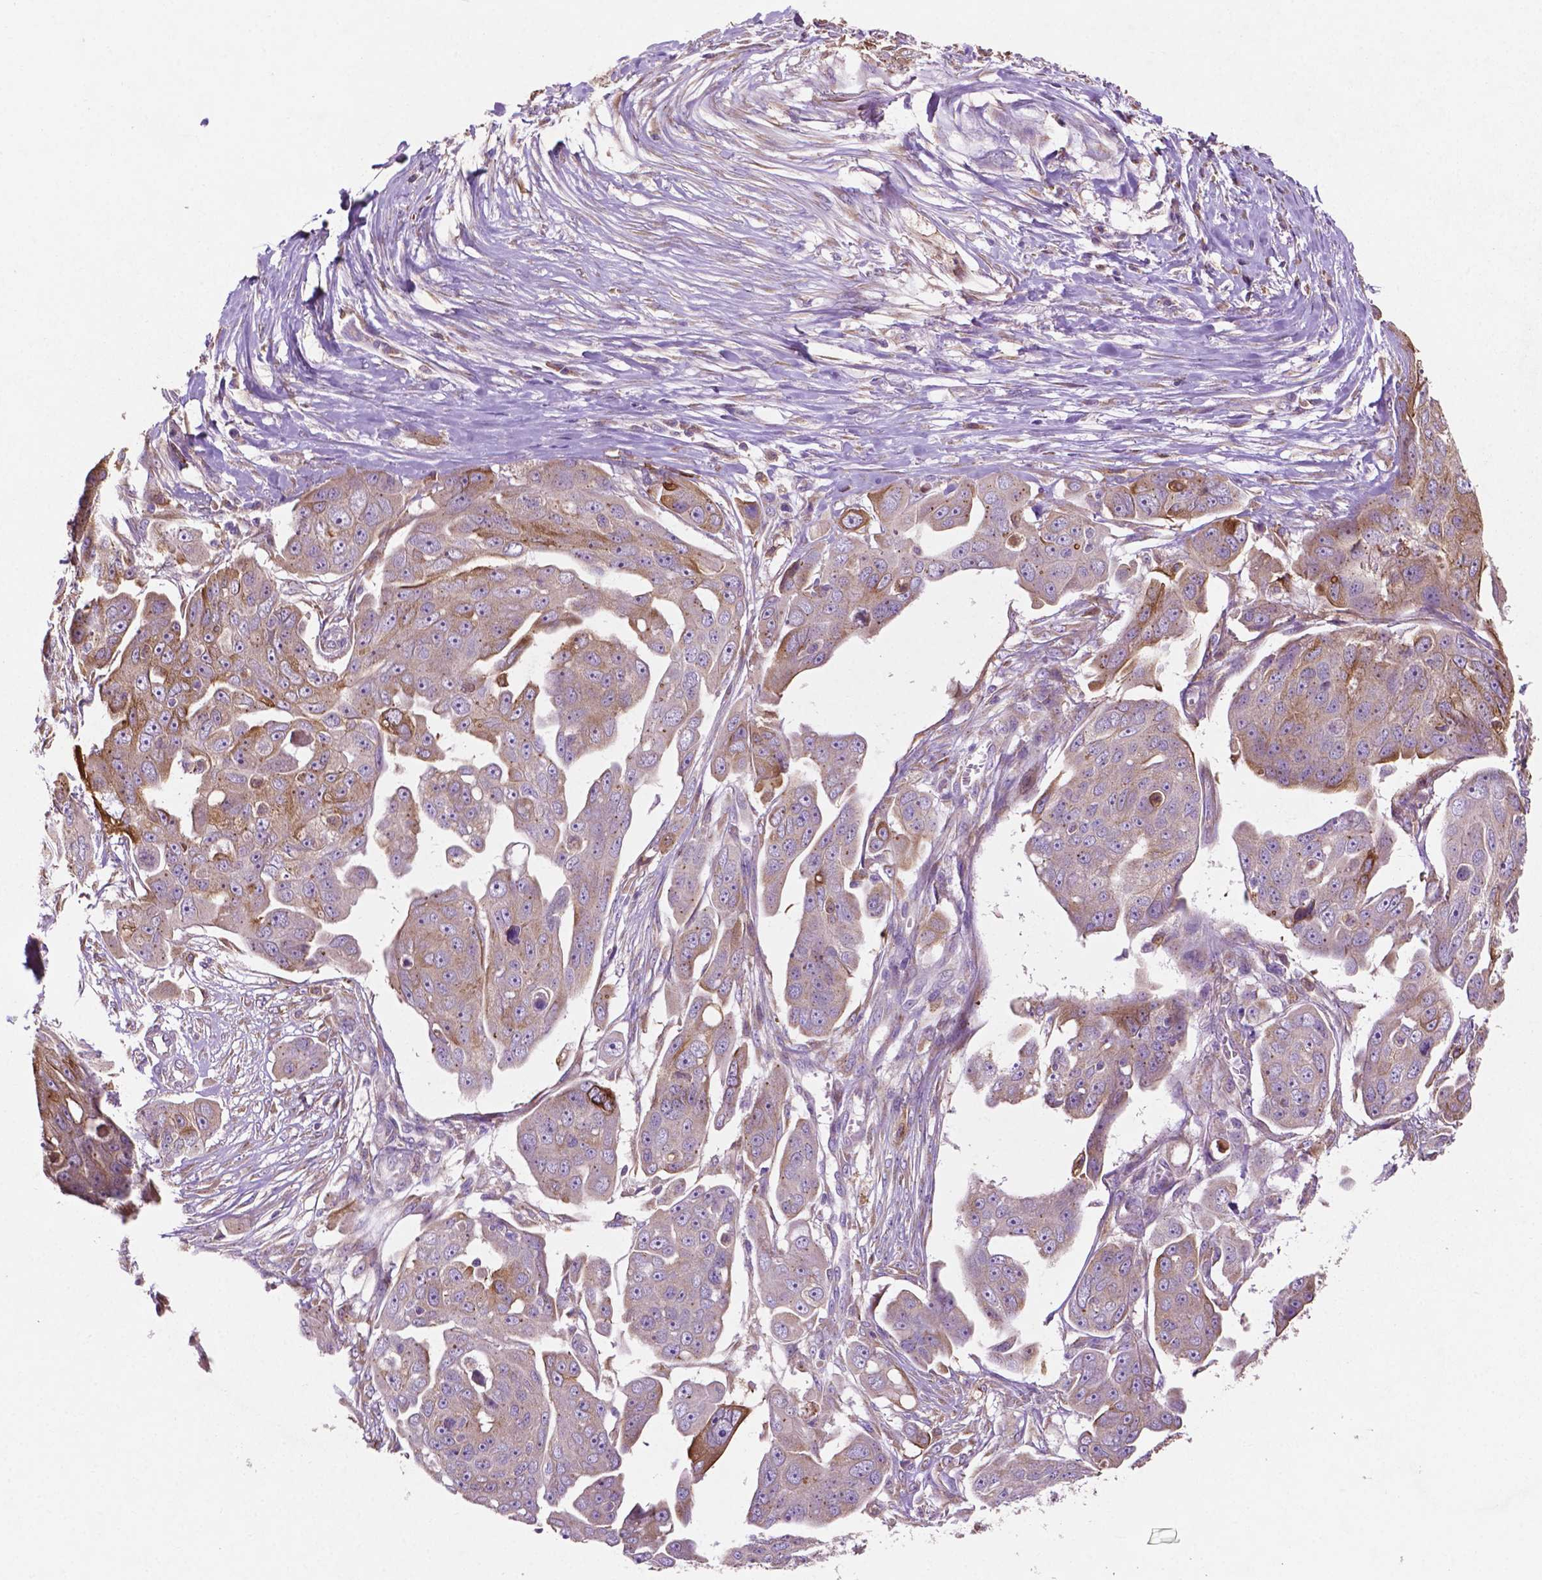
{"staining": {"intensity": "strong", "quantity": "25%-75%", "location": "cytoplasmic/membranous"}, "tissue": "ovarian cancer", "cell_type": "Tumor cells", "image_type": "cancer", "snomed": [{"axis": "morphology", "description": "Carcinoma, endometroid"}, {"axis": "topography", "description": "Ovary"}], "caption": "Protein expression analysis of endometroid carcinoma (ovarian) shows strong cytoplasmic/membranous expression in about 25%-75% of tumor cells. Immunohistochemistry (ihc) stains the protein of interest in brown and the nuclei are stained blue.", "gene": "MBTPS1", "patient": {"sex": "female", "age": 70}}